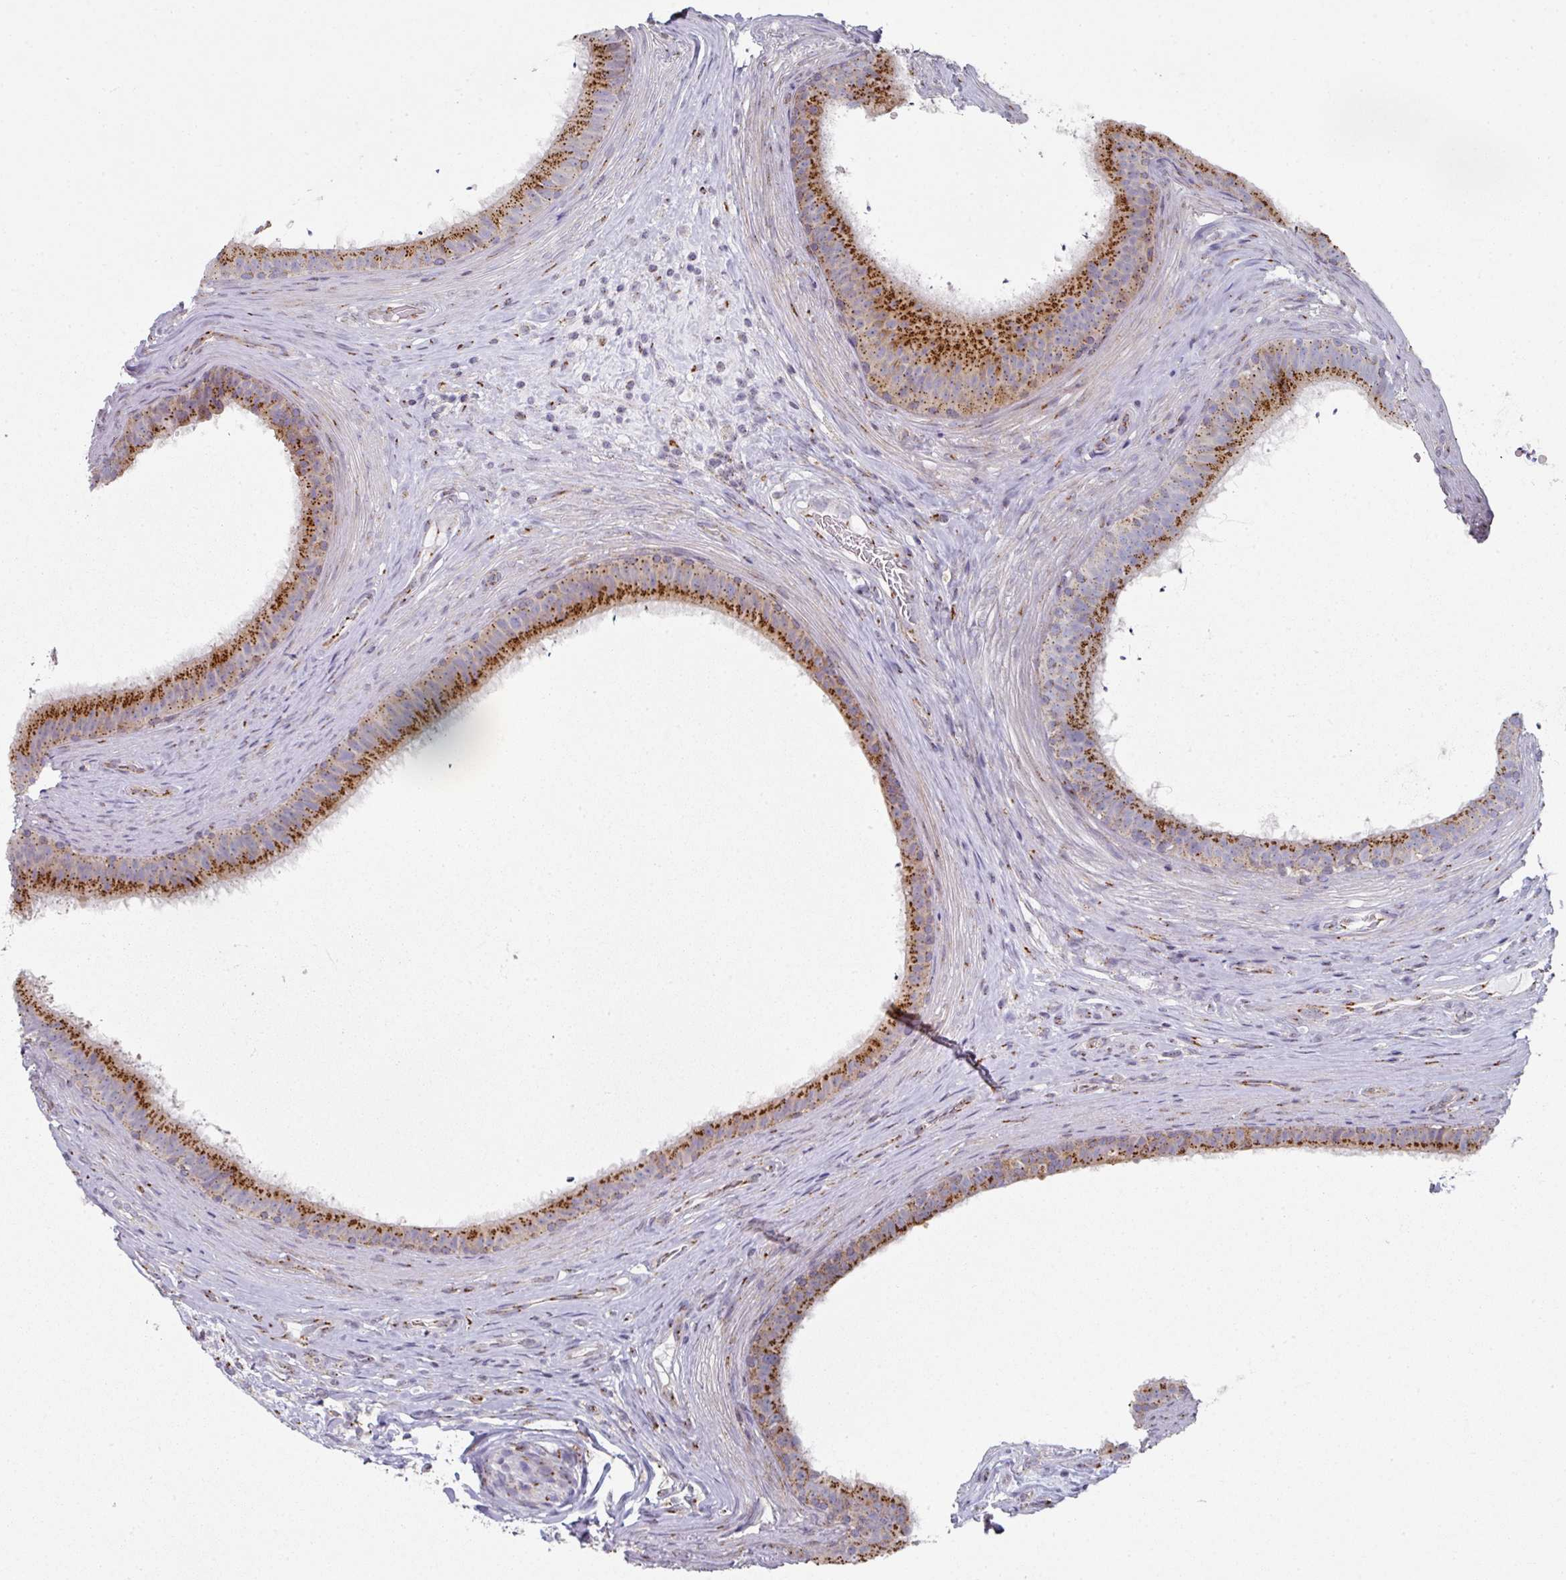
{"staining": {"intensity": "strong", "quantity": ">75%", "location": "cytoplasmic/membranous"}, "tissue": "epididymis", "cell_type": "Glandular cells", "image_type": "normal", "snomed": [{"axis": "morphology", "description": "Normal tissue, NOS"}, {"axis": "topography", "description": "Testis"}, {"axis": "topography", "description": "Epididymis"}], "caption": "IHC staining of benign epididymis, which demonstrates high levels of strong cytoplasmic/membranous positivity in about >75% of glandular cells indicating strong cytoplasmic/membranous protein staining. The staining was performed using DAB (brown) for protein detection and nuclei were counterstained in hematoxylin (blue).", "gene": "CCDC85B", "patient": {"sex": "male", "age": 41}}